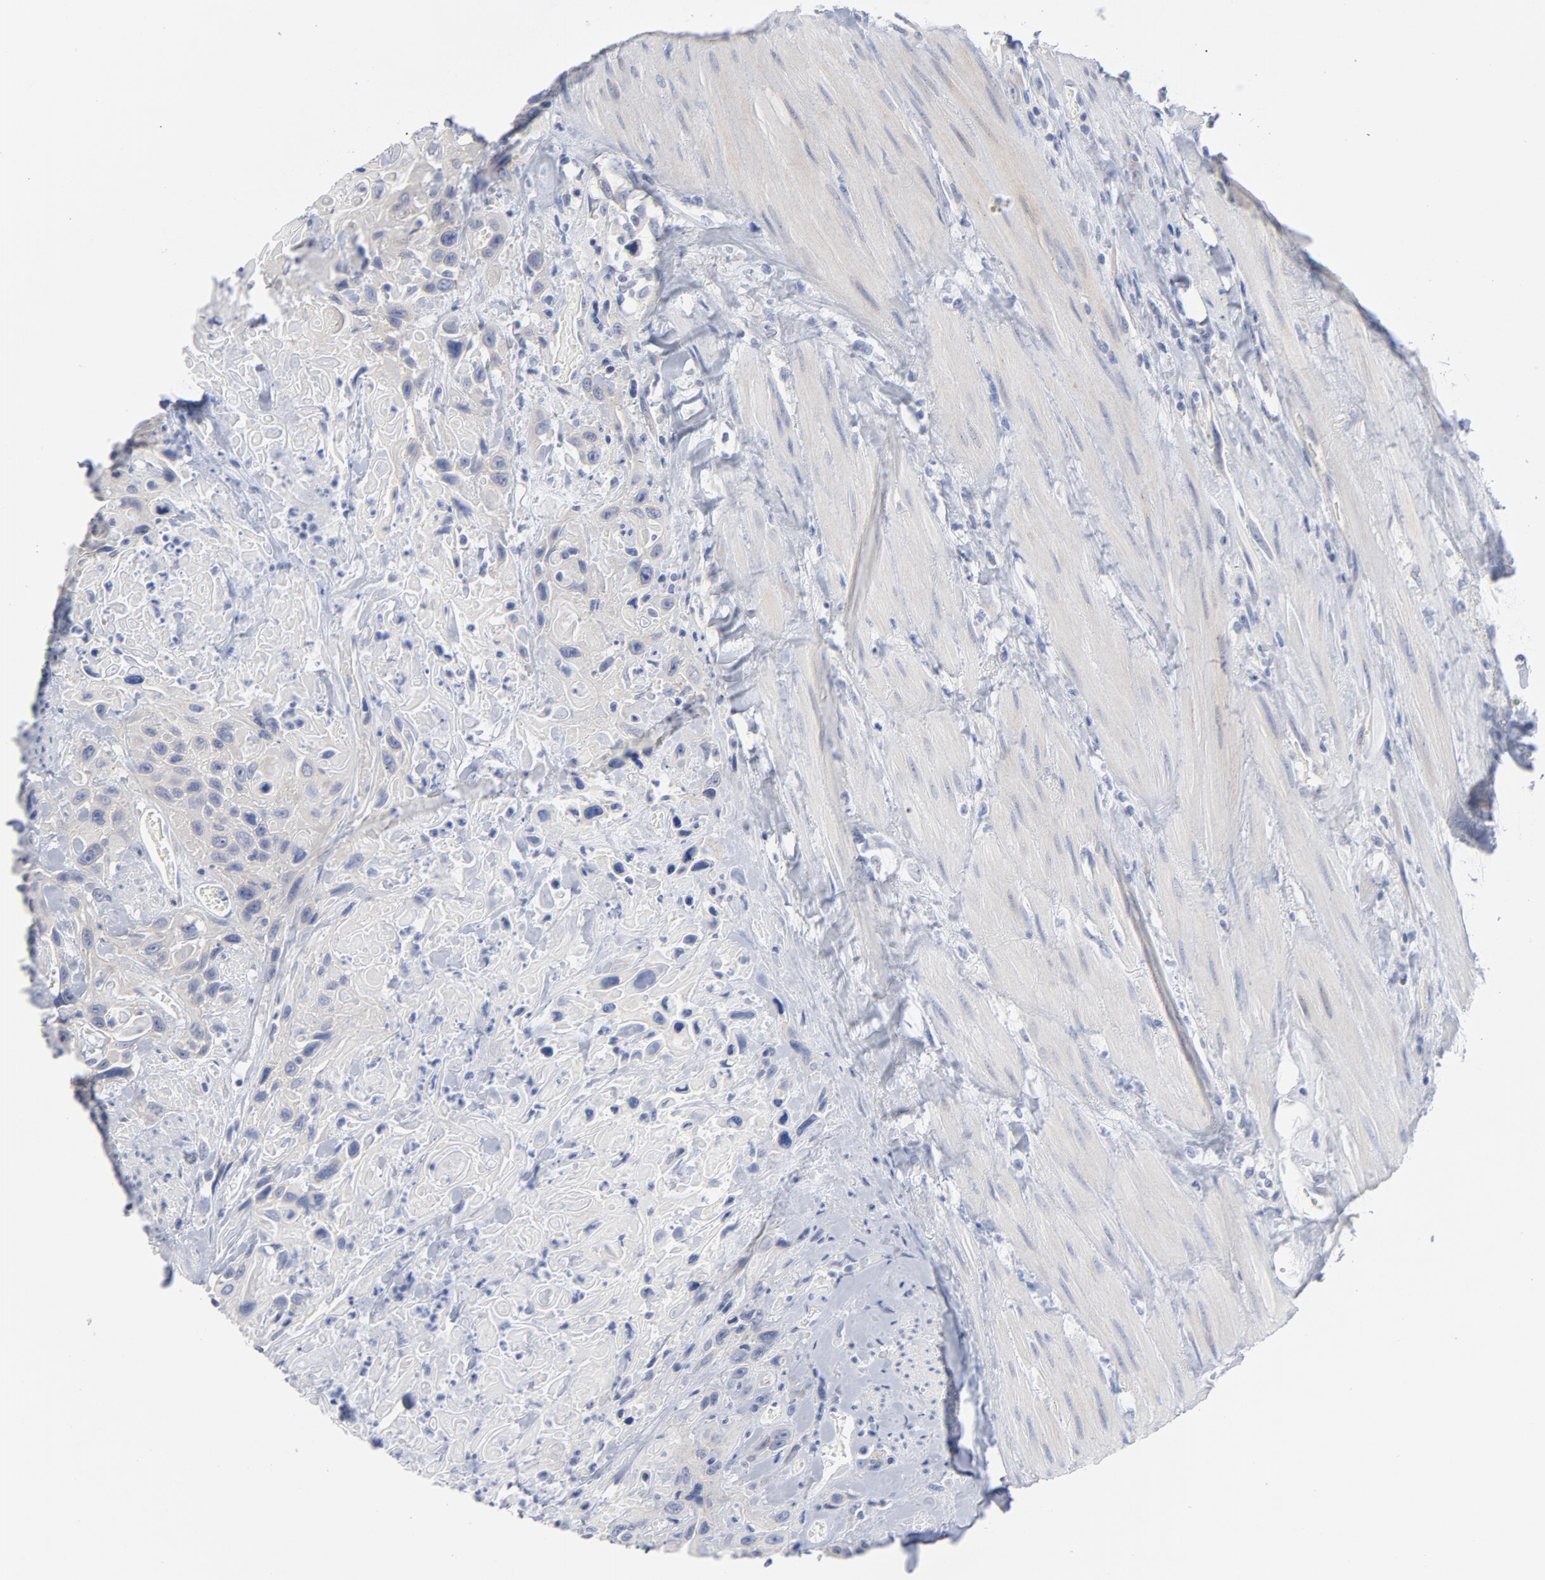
{"staining": {"intensity": "weak", "quantity": "25%-75%", "location": "cytoplasmic/membranous"}, "tissue": "urothelial cancer", "cell_type": "Tumor cells", "image_type": "cancer", "snomed": [{"axis": "morphology", "description": "Urothelial carcinoma, High grade"}, {"axis": "topography", "description": "Urinary bladder"}], "caption": "Urothelial cancer tissue shows weak cytoplasmic/membranous expression in about 25%-75% of tumor cells", "gene": "CPE", "patient": {"sex": "female", "age": 84}}